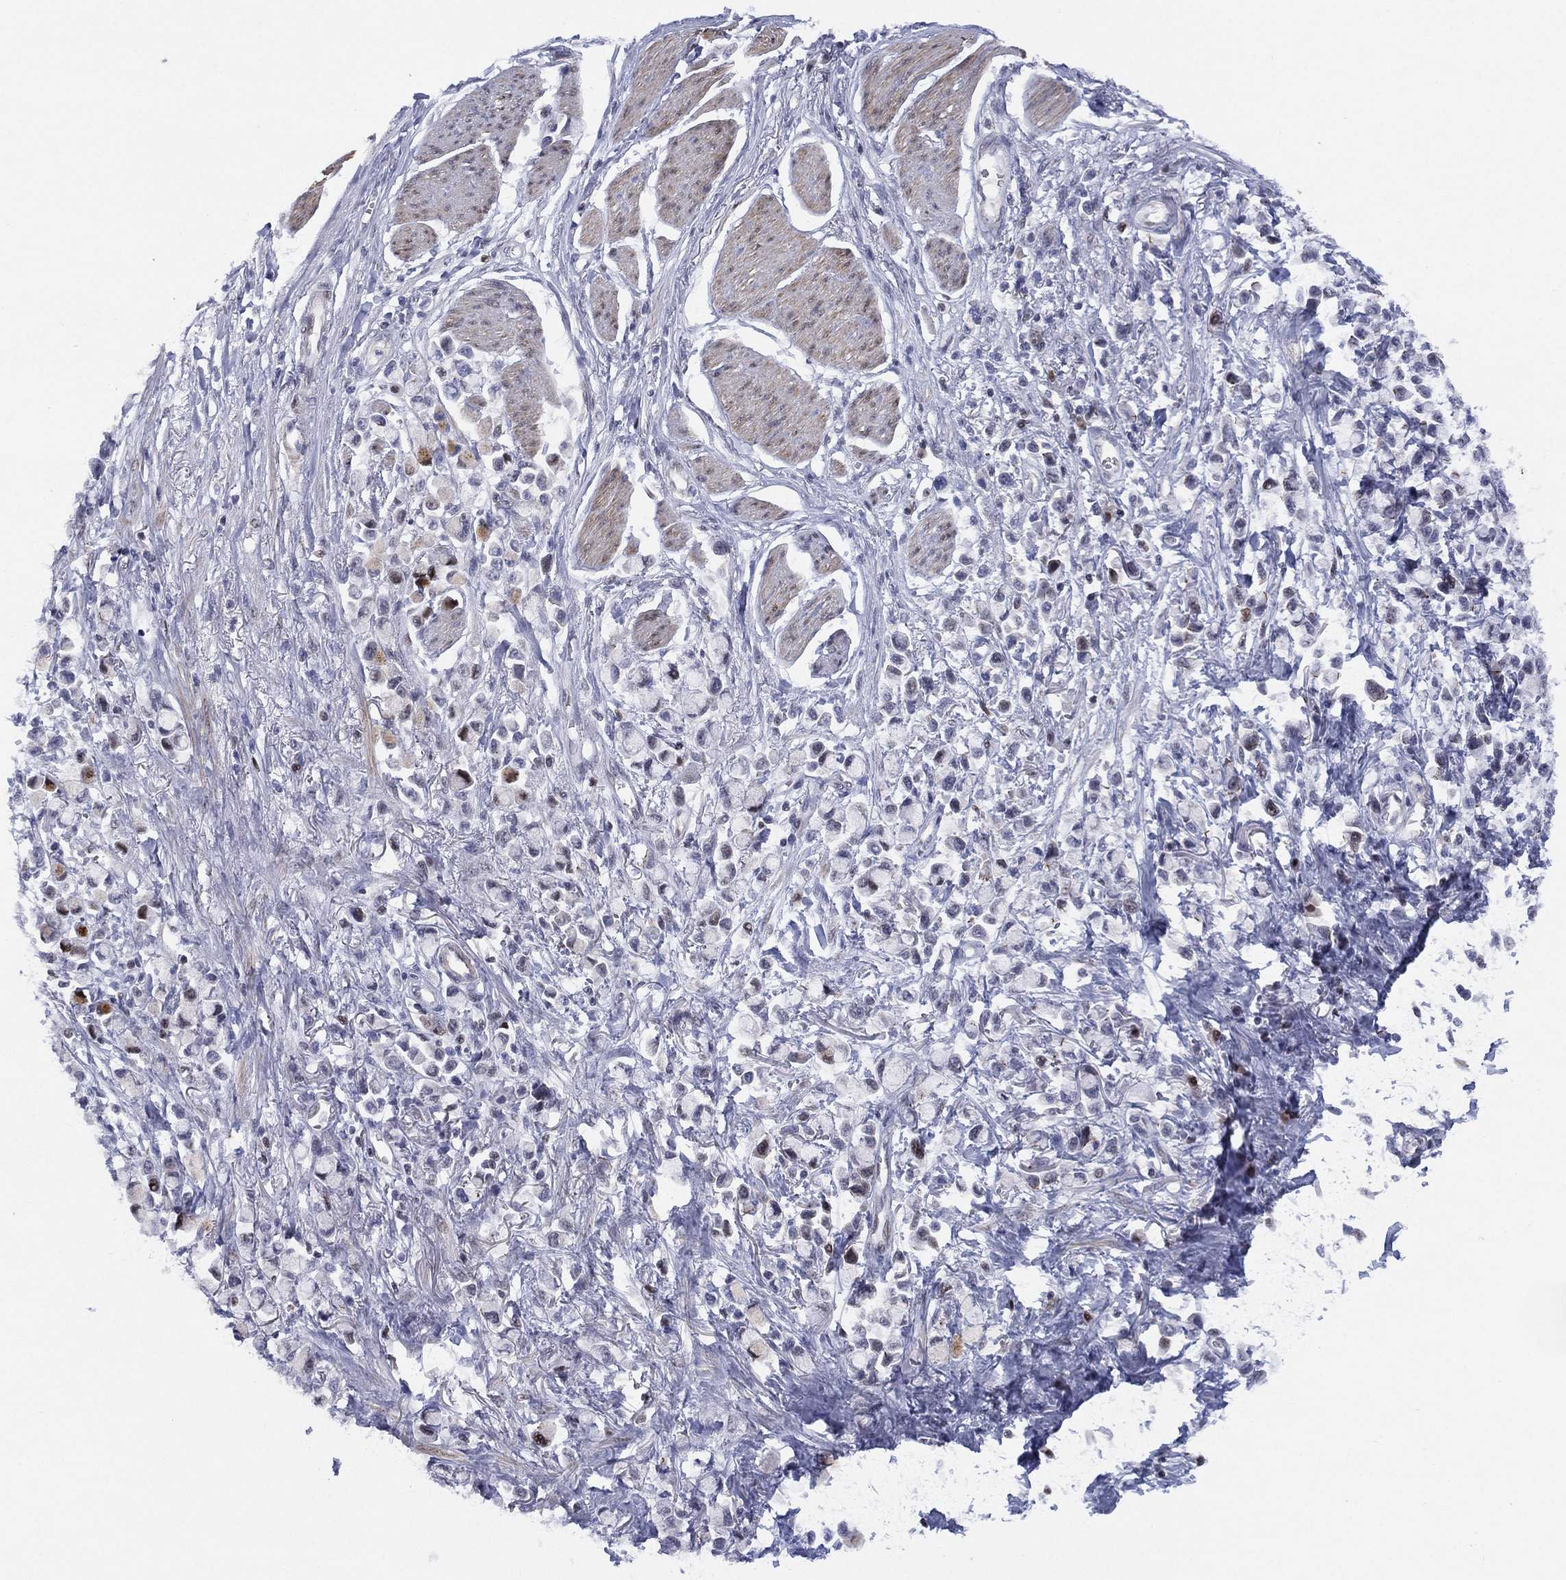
{"staining": {"intensity": "weak", "quantity": "<25%", "location": "nuclear"}, "tissue": "stomach cancer", "cell_type": "Tumor cells", "image_type": "cancer", "snomed": [{"axis": "morphology", "description": "Adenocarcinoma, NOS"}, {"axis": "topography", "description": "Stomach"}], "caption": "DAB immunohistochemical staining of stomach adenocarcinoma reveals no significant staining in tumor cells.", "gene": "SLC4A4", "patient": {"sex": "female", "age": 81}}